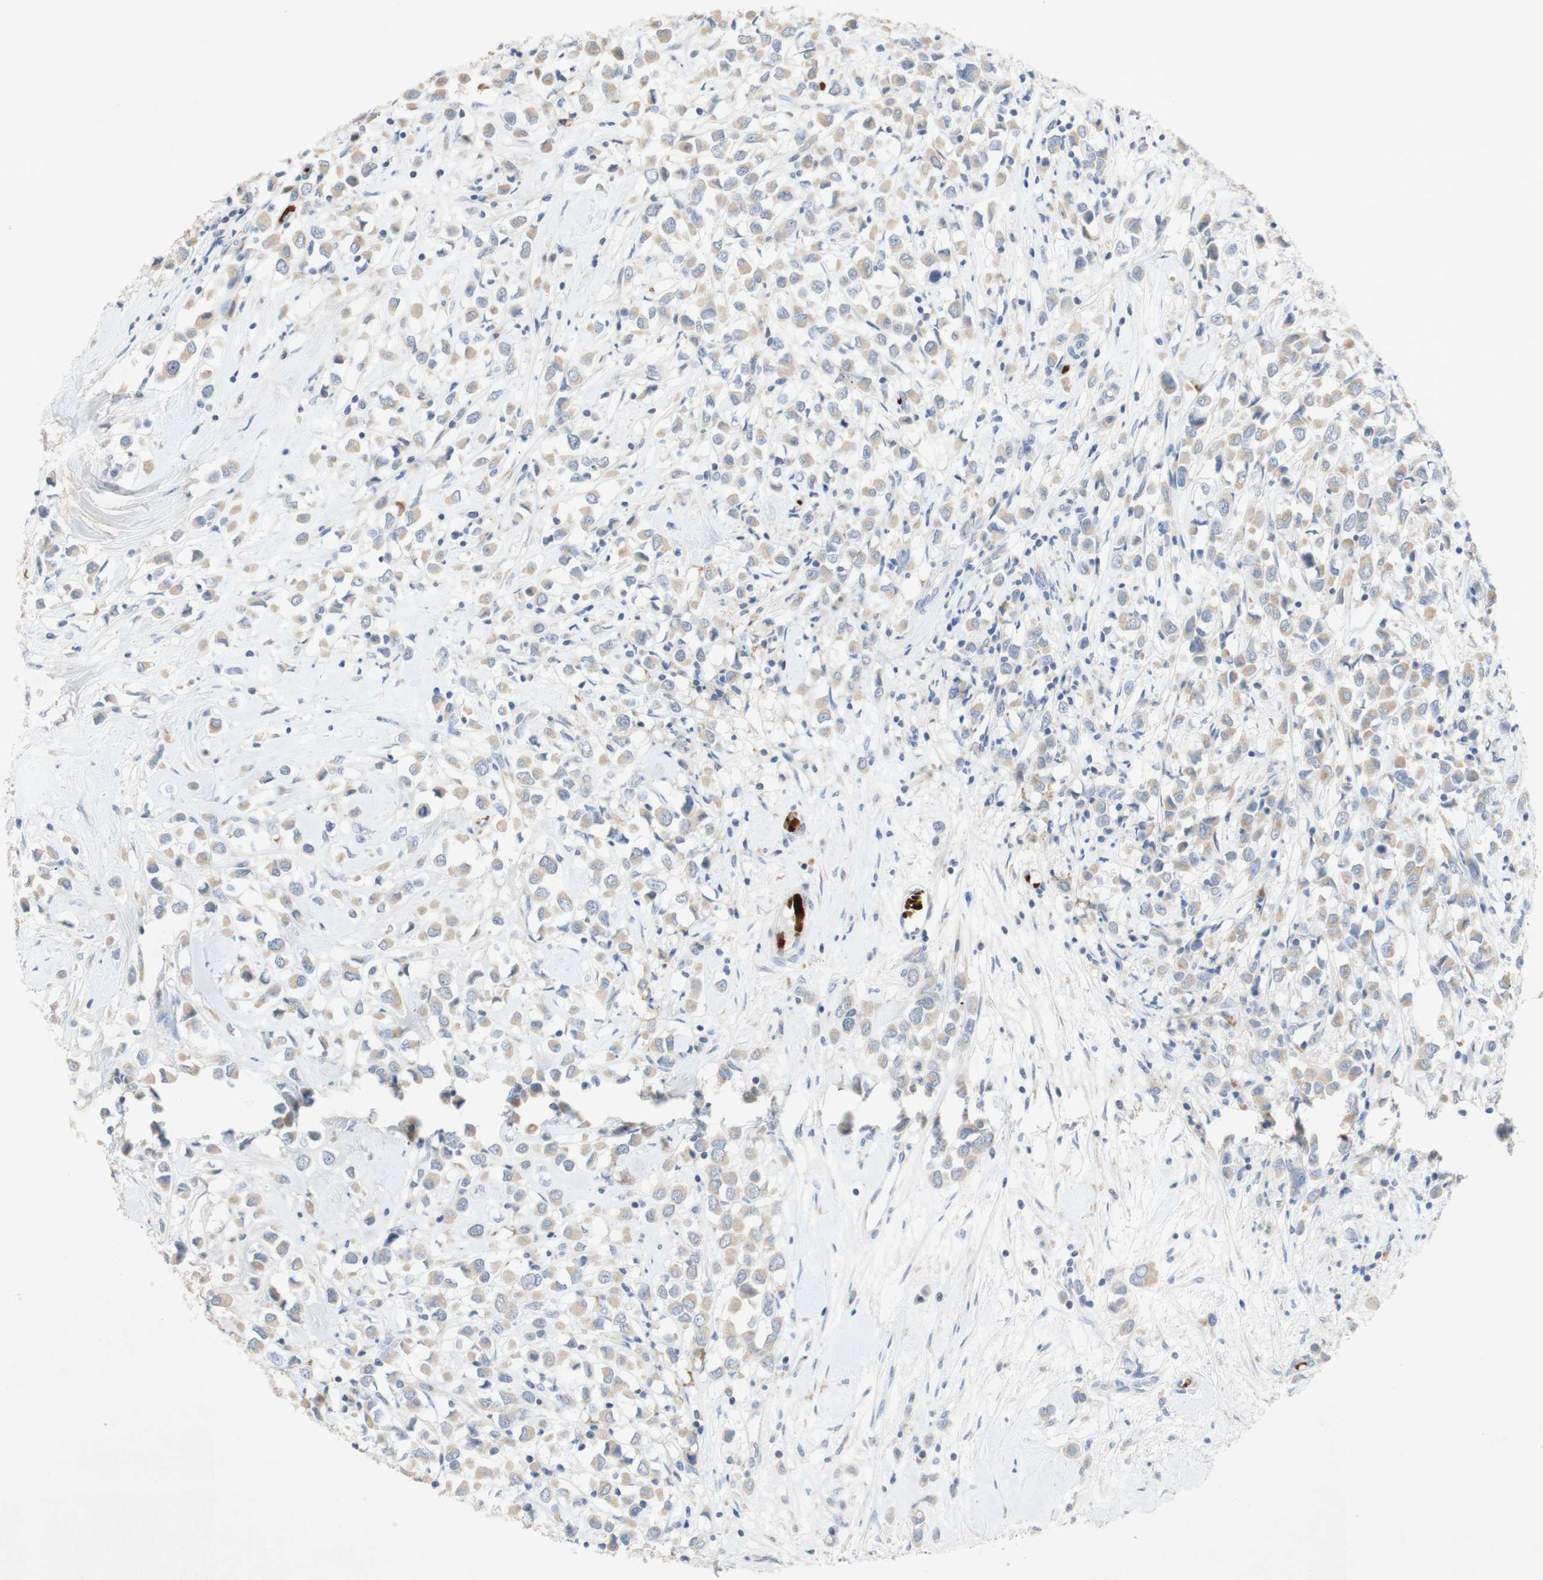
{"staining": {"intensity": "weak", "quantity": "25%-75%", "location": "cytoplasmic/membranous"}, "tissue": "breast cancer", "cell_type": "Tumor cells", "image_type": "cancer", "snomed": [{"axis": "morphology", "description": "Duct carcinoma"}, {"axis": "topography", "description": "Breast"}], "caption": "A low amount of weak cytoplasmic/membranous positivity is identified in about 25%-75% of tumor cells in breast cancer tissue.", "gene": "EPO", "patient": {"sex": "female", "age": 61}}